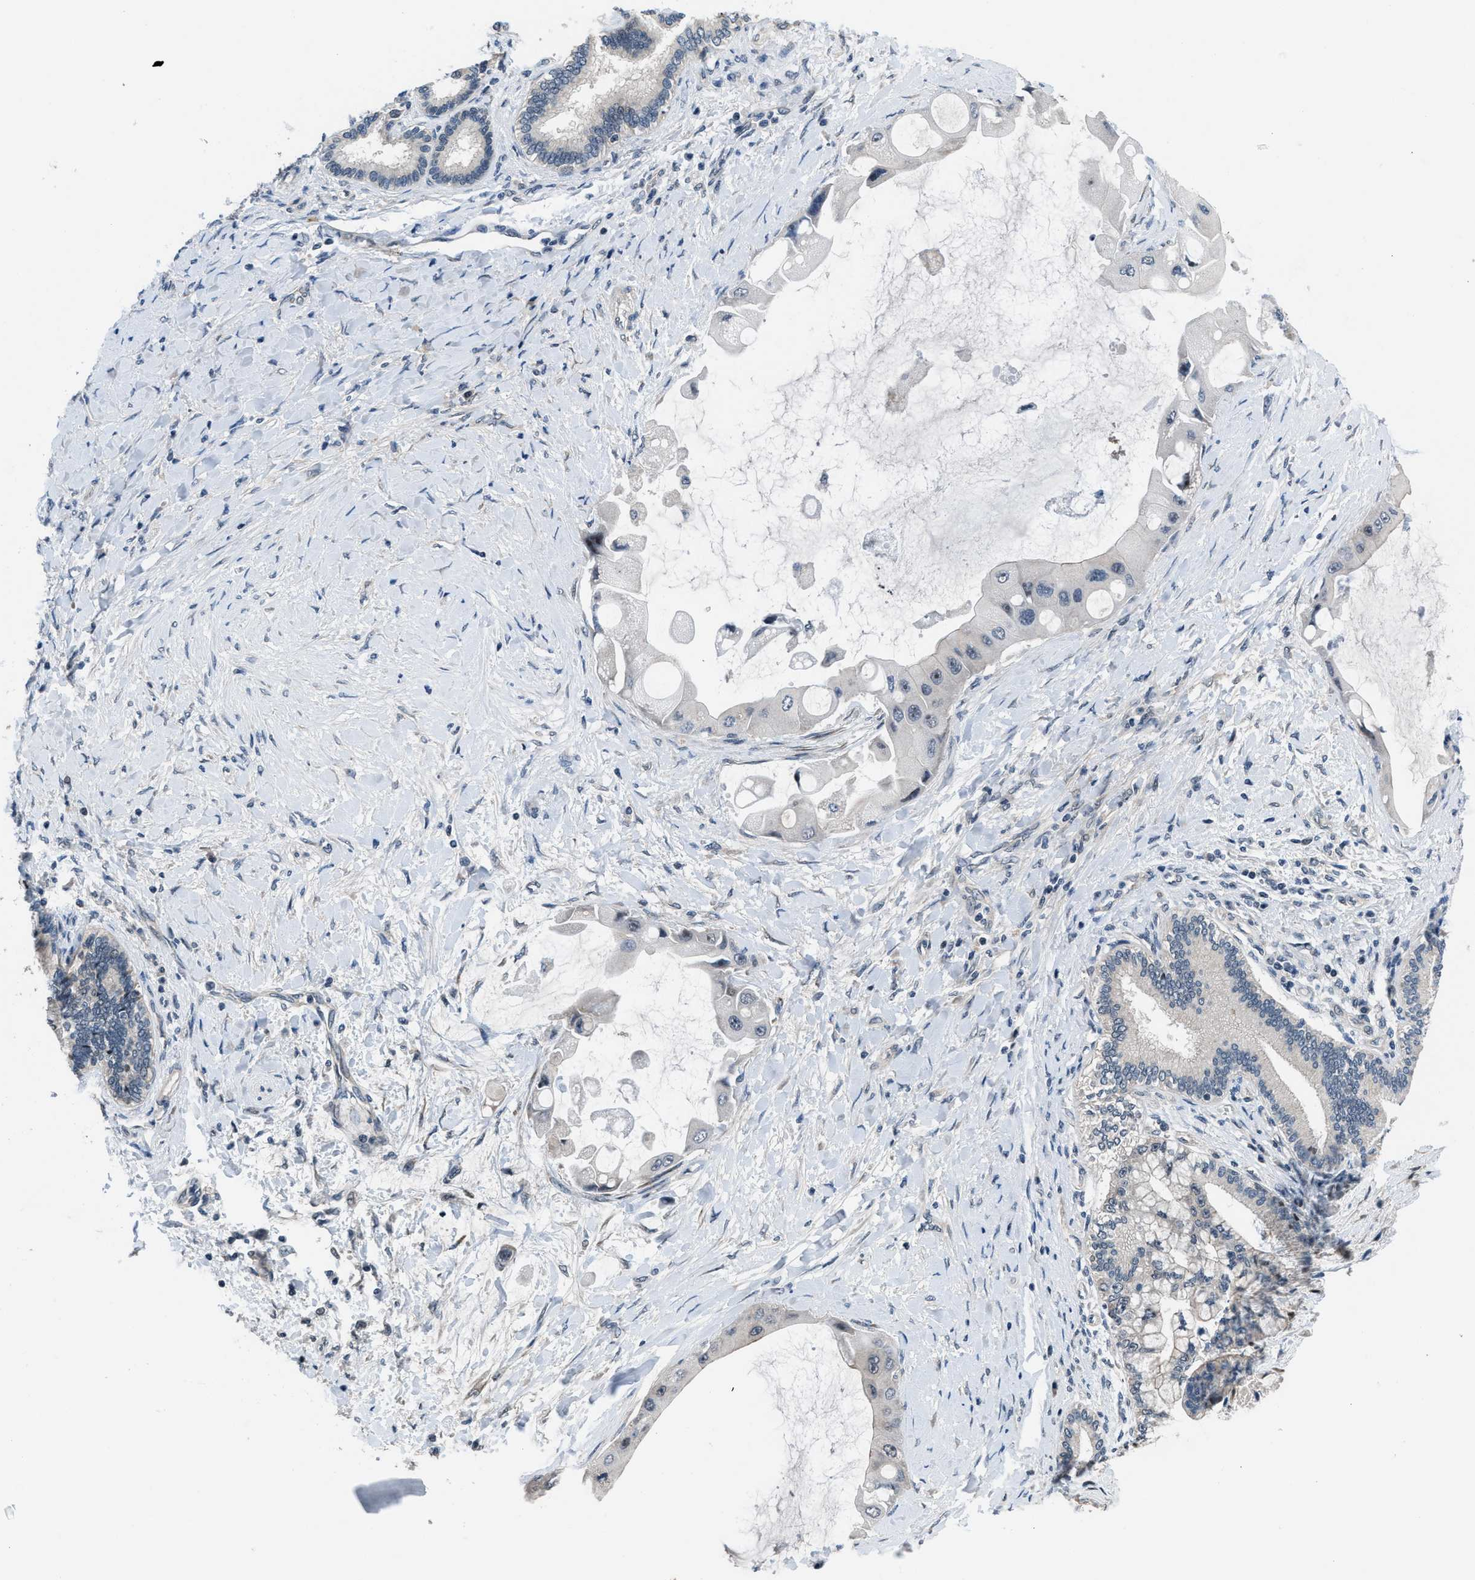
{"staining": {"intensity": "negative", "quantity": "none", "location": "none"}, "tissue": "liver cancer", "cell_type": "Tumor cells", "image_type": "cancer", "snomed": [{"axis": "morphology", "description": "Normal tissue, NOS"}, {"axis": "morphology", "description": "Cholangiocarcinoma"}, {"axis": "topography", "description": "Liver"}, {"axis": "topography", "description": "Peripheral nerve tissue"}], "caption": "Tumor cells are negative for brown protein staining in liver cholangiocarcinoma.", "gene": "SETD5", "patient": {"sex": "male", "age": 50}}